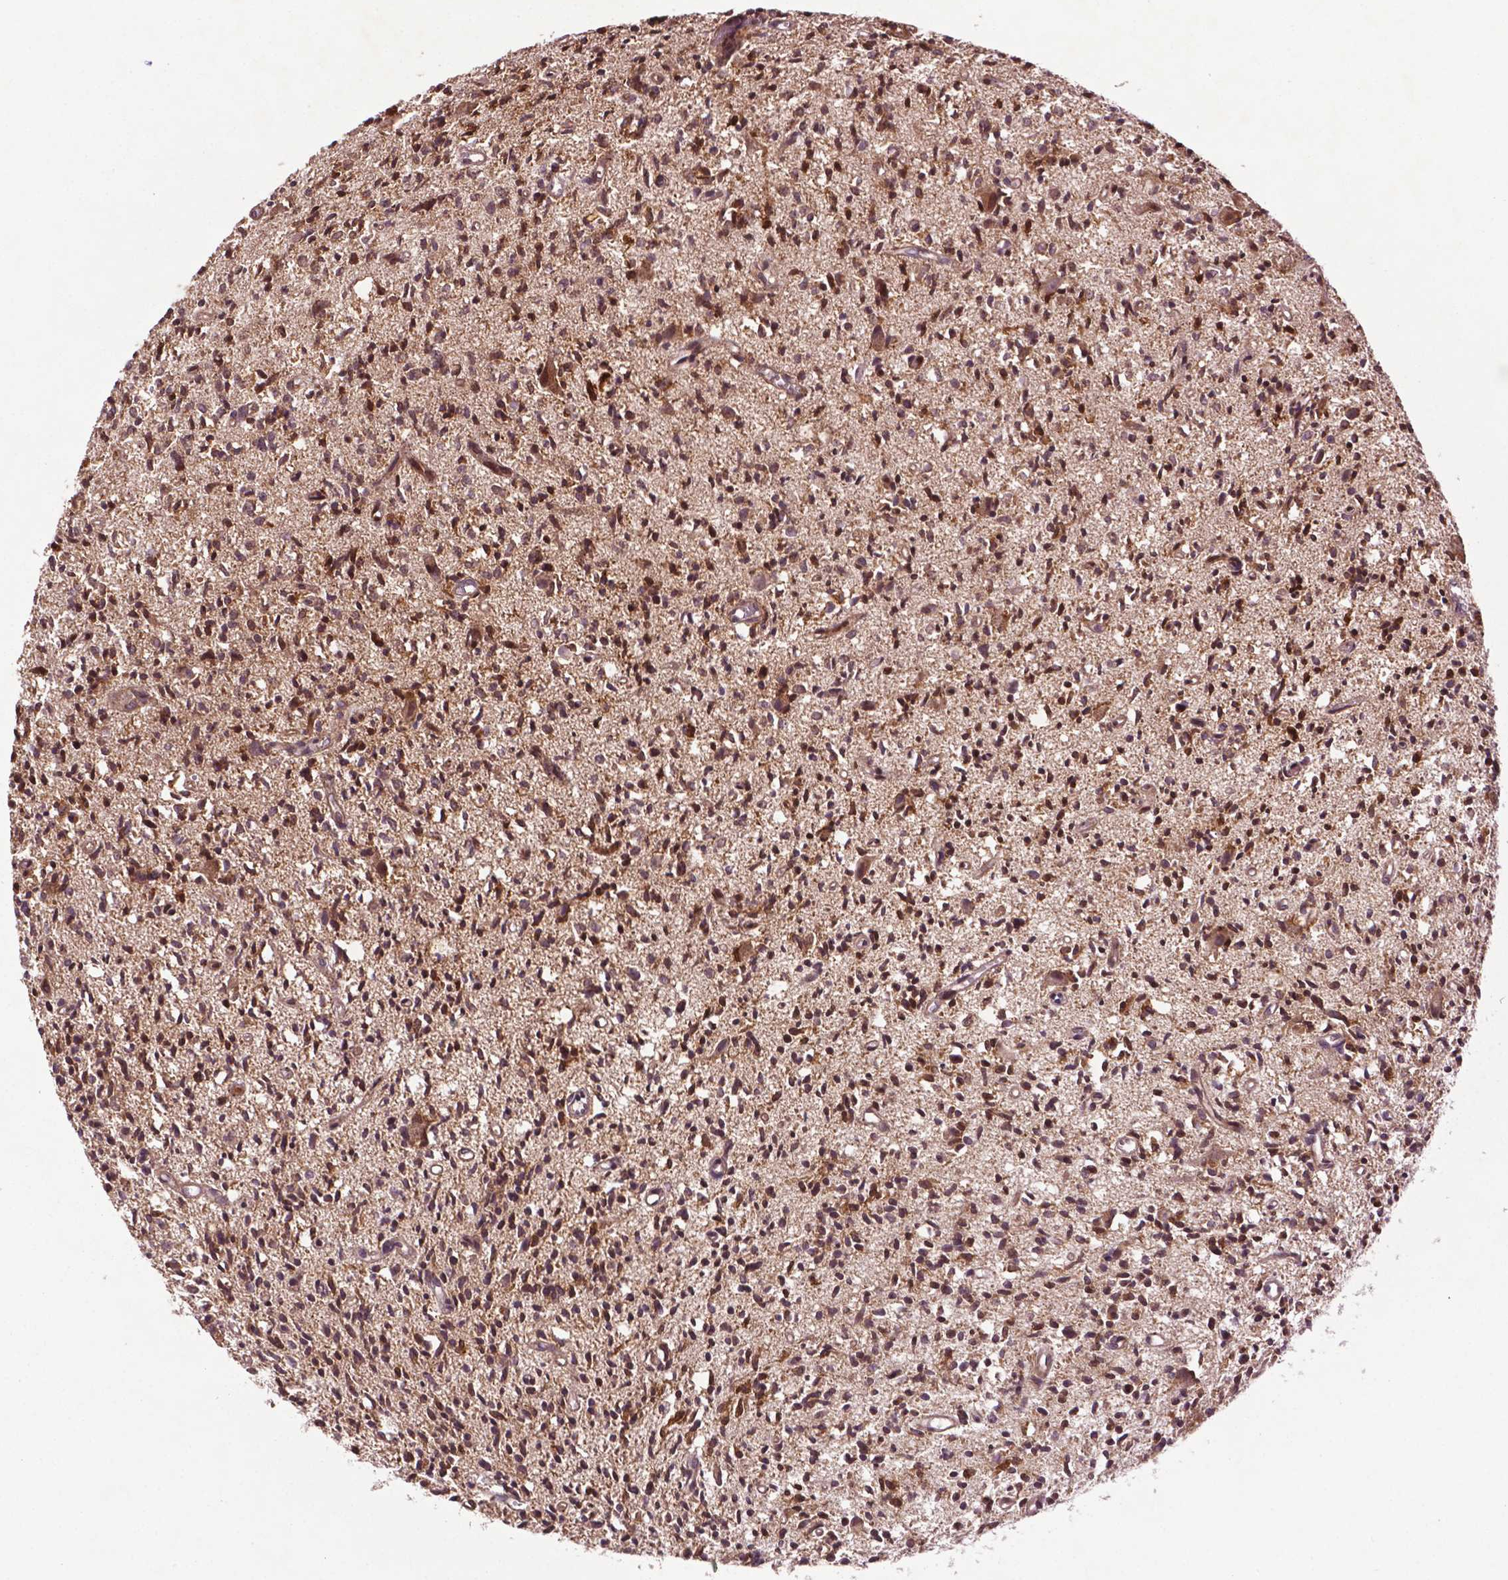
{"staining": {"intensity": "moderate", "quantity": ">75%", "location": "cytoplasmic/membranous,nuclear"}, "tissue": "glioma", "cell_type": "Tumor cells", "image_type": "cancer", "snomed": [{"axis": "morphology", "description": "Glioma, malignant, Low grade"}, {"axis": "topography", "description": "Brain"}], "caption": "Immunohistochemical staining of malignant glioma (low-grade) reveals medium levels of moderate cytoplasmic/membranous and nuclear staining in approximately >75% of tumor cells.", "gene": "TMX2", "patient": {"sex": "male", "age": 64}}